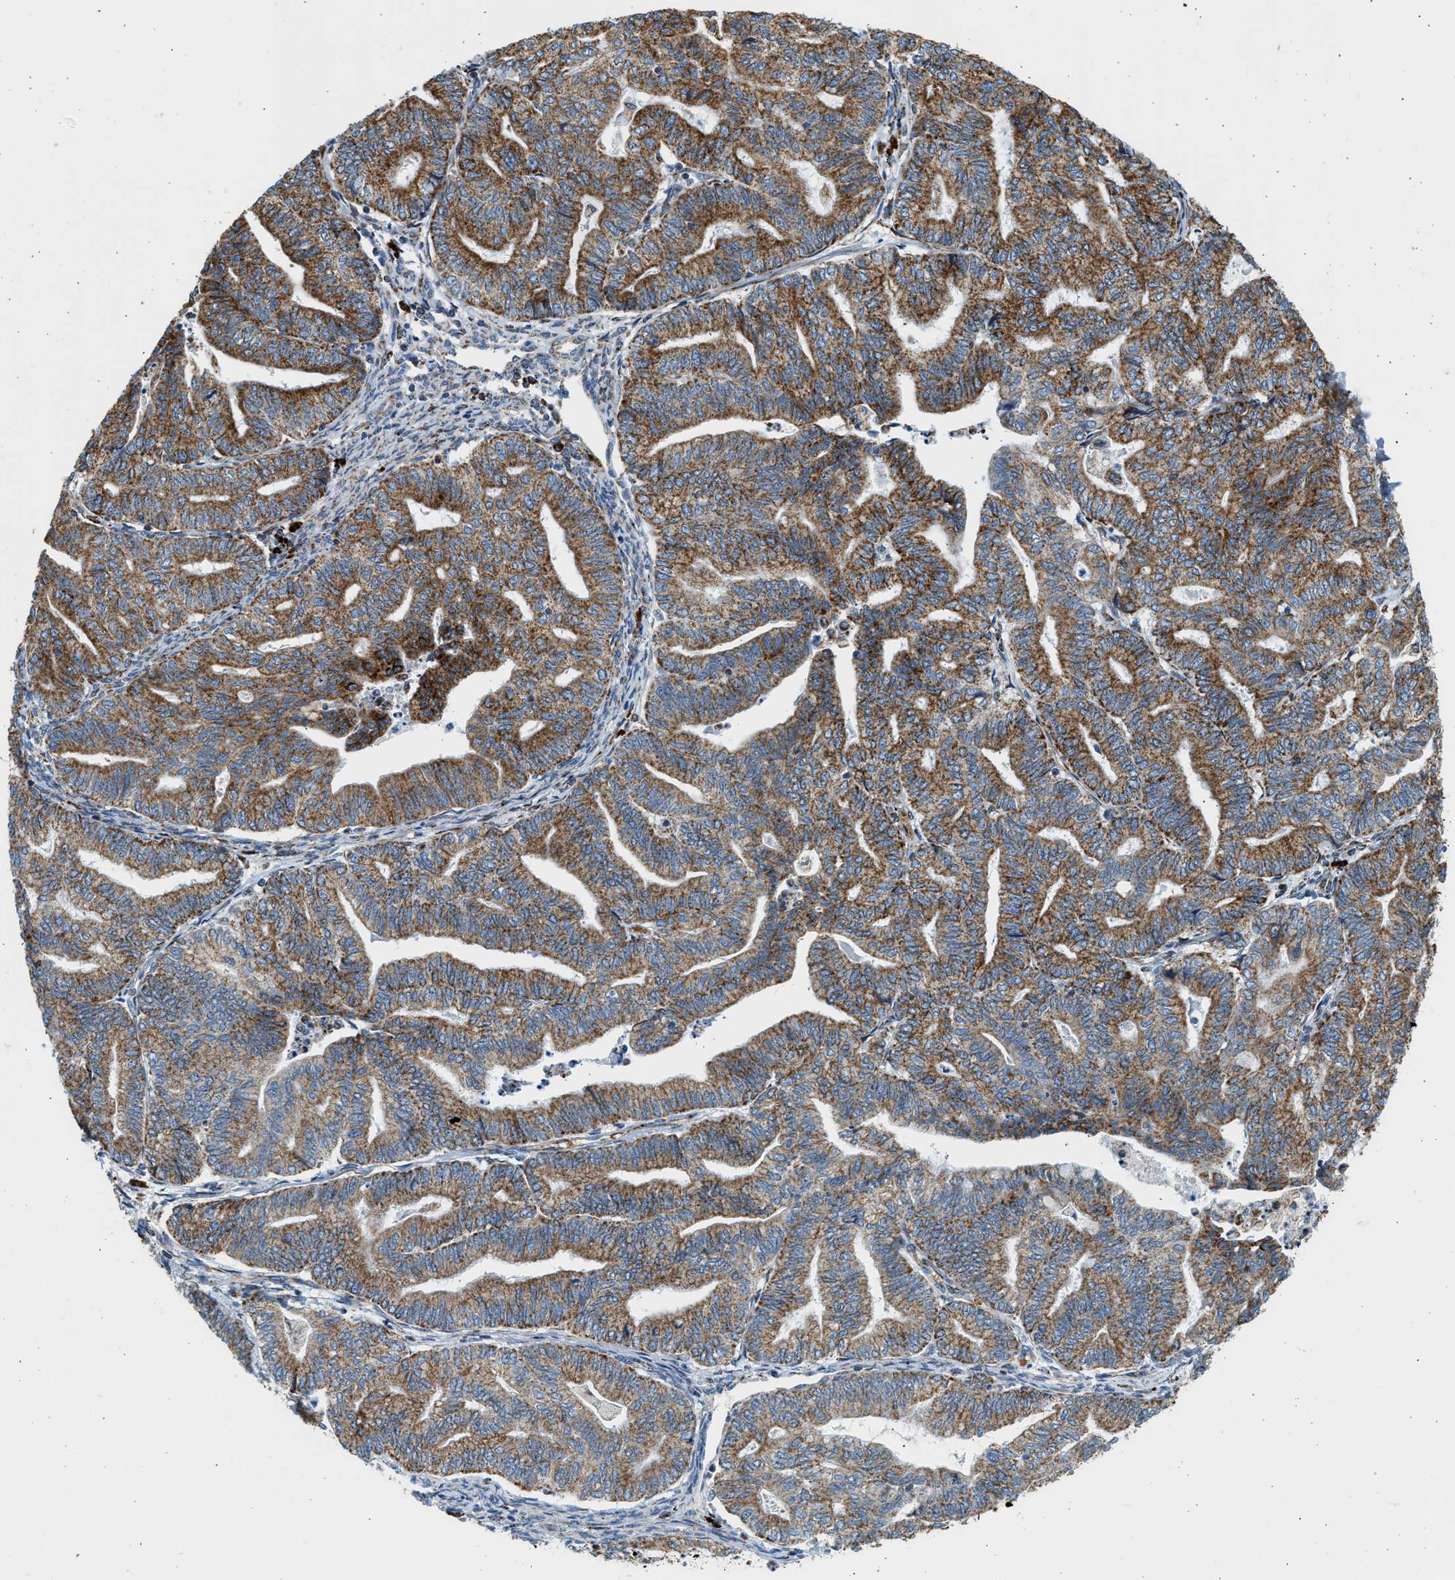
{"staining": {"intensity": "strong", "quantity": ">75%", "location": "cytoplasmic/membranous"}, "tissue": "endometrial cancer", "cell_type": "Tumor cells", "image_type": "cancer", "snomed": [{"axis": "morphology", "description": "Adenocarcinoma, NOS"}, {"axis": "topography", "description": "Endometrium"}], "caption": "A high amount of strong cytoplasmic/membranous staining is identified in about >75% of tumor cells in endometrial cancer tissue.", "gene": "KCNMB3", "patient": {"sex": "female", "age": 79}}